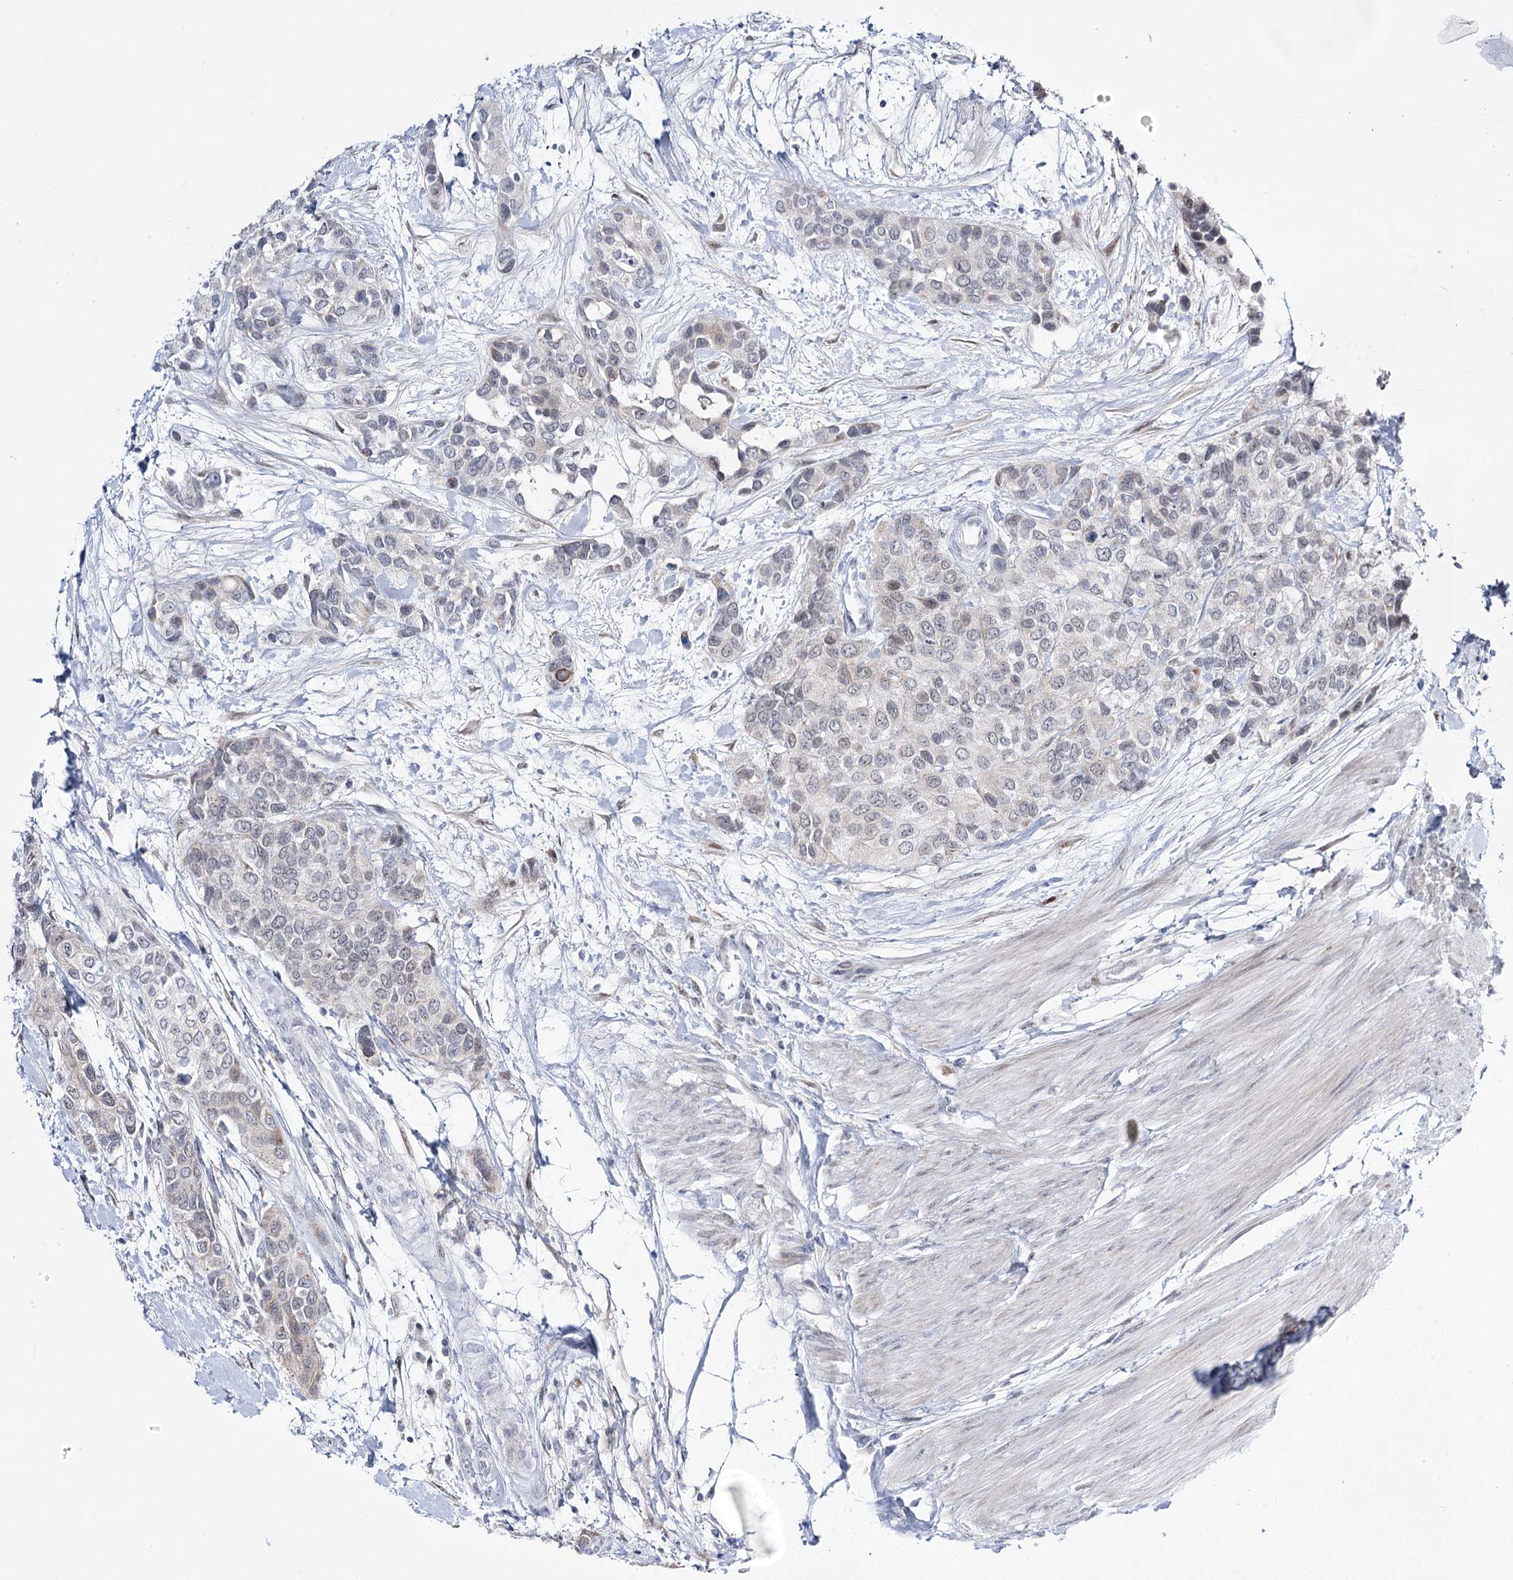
{"staining": {"intensity": "negative", "quantity": "none", "location": "none"}, "tissue": "urothelial cancer", "cell_type": "Tumor cells", "image_type": "cancer", "snomed": [{"axis": "morphology", "description": "Normal tissue, NOS"}, {"axis": "morphology", "description": "Urothelial carcinoma, High grade"}, {"axis": "topography", "description": "Vascular tissue"}, {"axis": "topography", "description": "Urinary bladder"}], "caption": "Tumor cells show no significant protein positivity in urothelial cancer.", "gene": "RBM15B", "patient": {"sex": "female", "age": 56}}